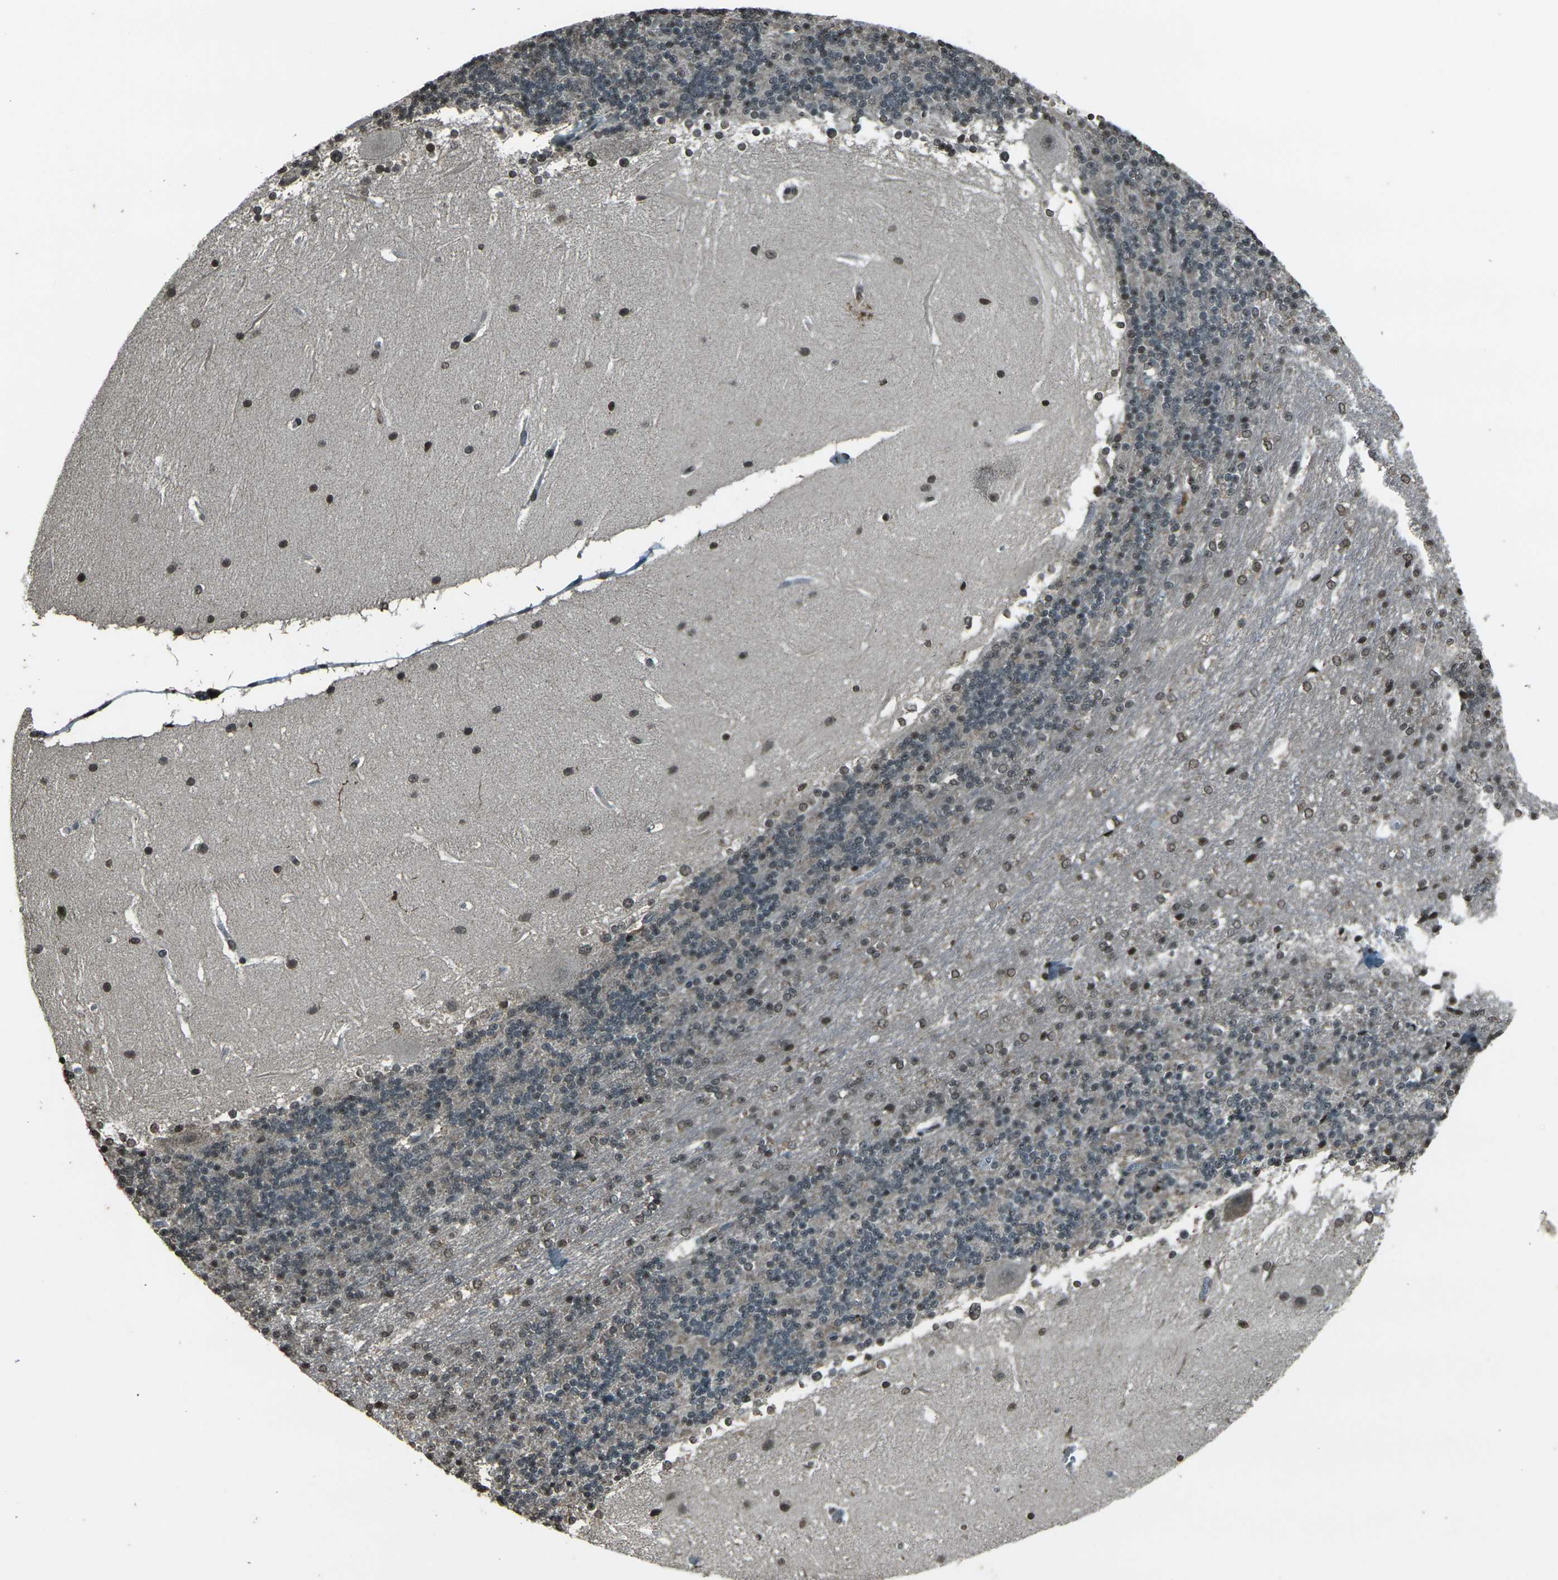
{"staining": {"intensity": "weak", "quantity": "<25%", "location": "nuclear"}, "tissue": "cerebellum", "cell_type": "Cells in granular layer", "image_type": "normal", "snomed": [{"axis": "morphology", "description": "Normal tissue, NOS"}, {"axis": "topography", "description": "Cerebellum"}], "caption": "Cerebellum stained for a protein using IHC displays no positivity cells in granular layer.", "gene": "PRPF8", "patient": {"sex": "female", "age": 19}}